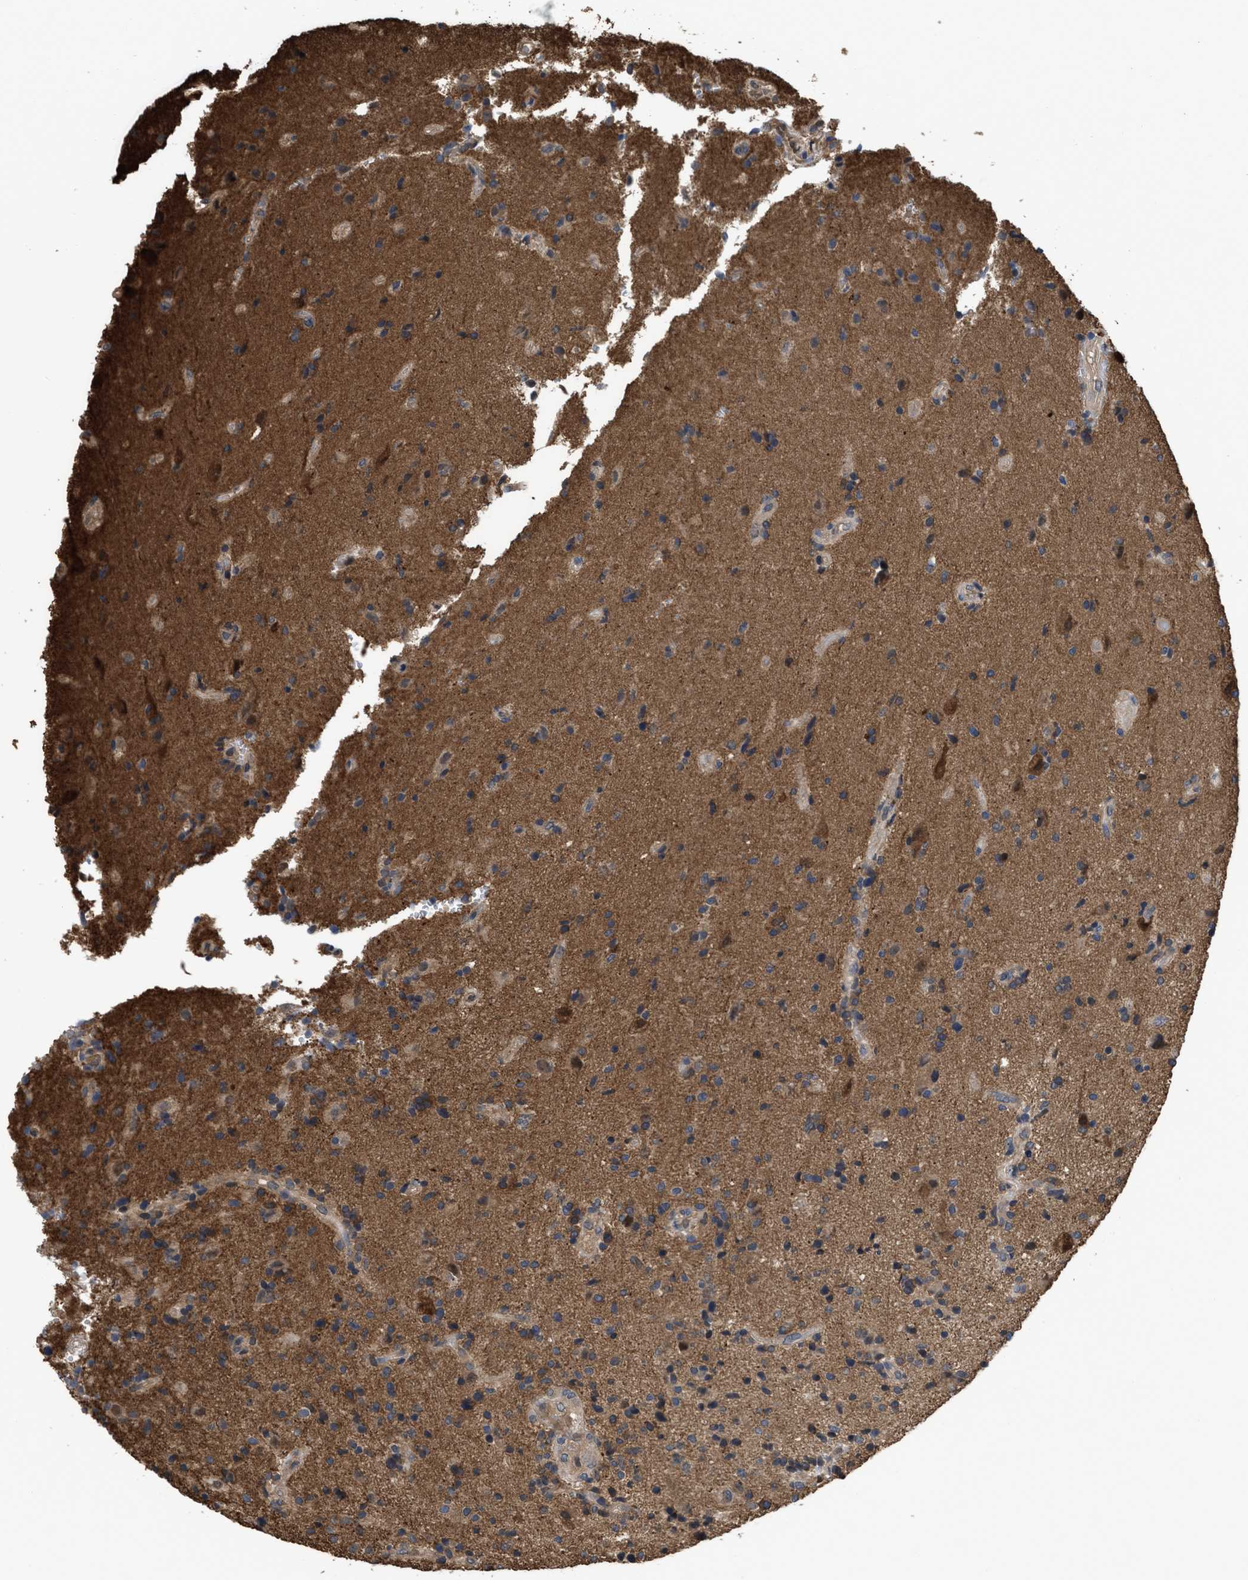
{"staining": {"intensity": "moderate", "quantity": "<25%", "location": "cytoplasmic/membranous"}, "tissue": "glioma", "cell_type": "Tumor cells", "image_type": "cancer", "snomed": [{"axis": "morphology", "description": "Glioma, malignant, High grade"}, {"axis": "topography", "description": "Brain"}], "caption": "A brown stain highlights moderate cytoplasmic/membranous positivity of a protein in malignant glioma (high-grade) tumor cells.", "gene": "YWHAG", "patient": {"sex": "male", "age": 72}}